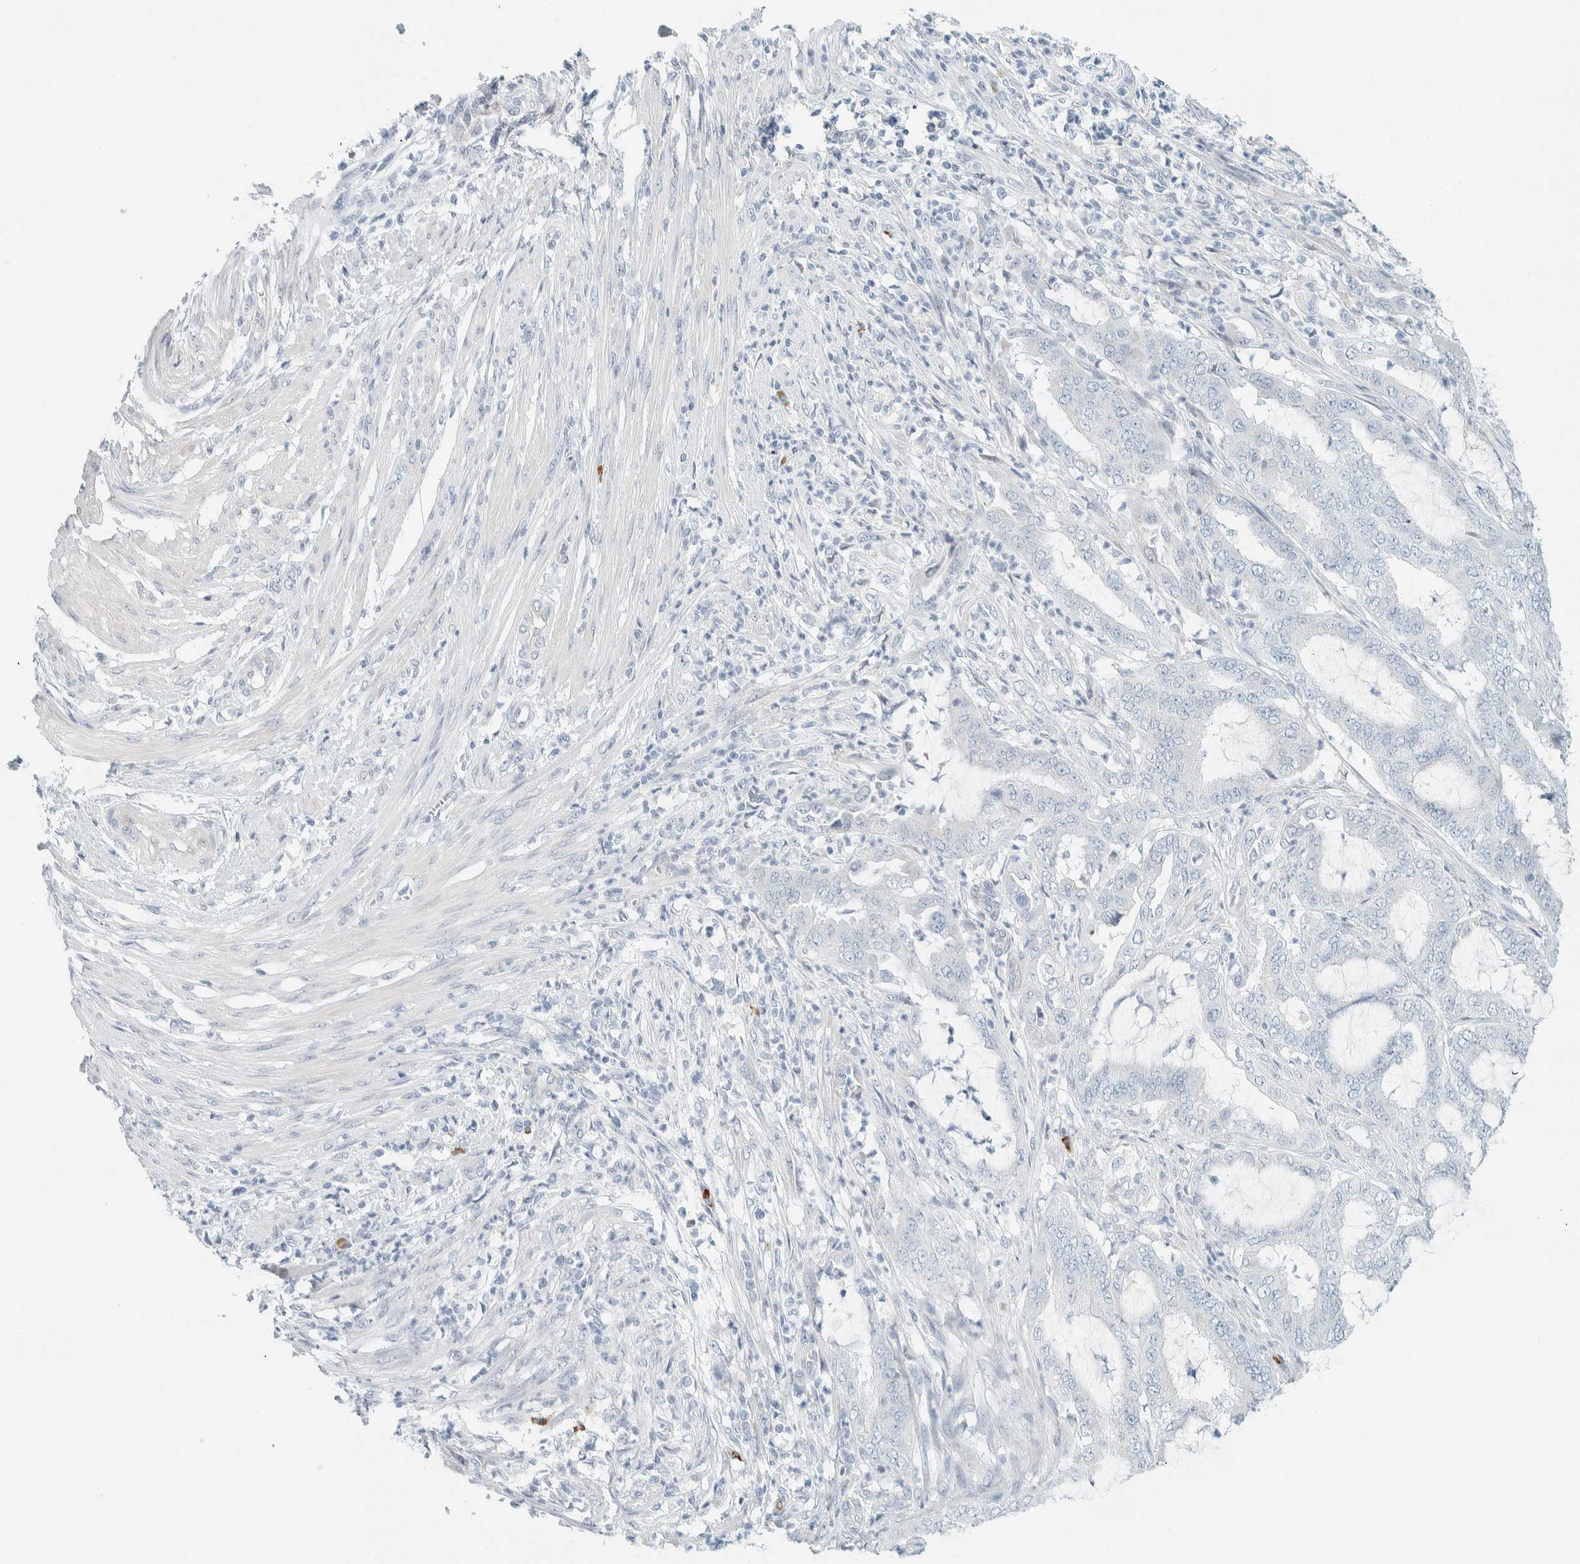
{"staining": {"intensity": "negative", "quantity": "none", "location": "none"}, "tissue": "endometrial cancer", "cell_type": "Tumor cells", "image_type": "cancer", "snomed": [{"axis": "morphology", "description": "Adenocarcinoma, NOS"}, {"axis": "topography", "description": "Endometrium"}], "caption": "Histopathology image shows no significant protein expression in tumor cells of endometrial adenocarcinoma.", "gene": "ARHGAP27", "patient": {"sex": "female", "age": 51}}